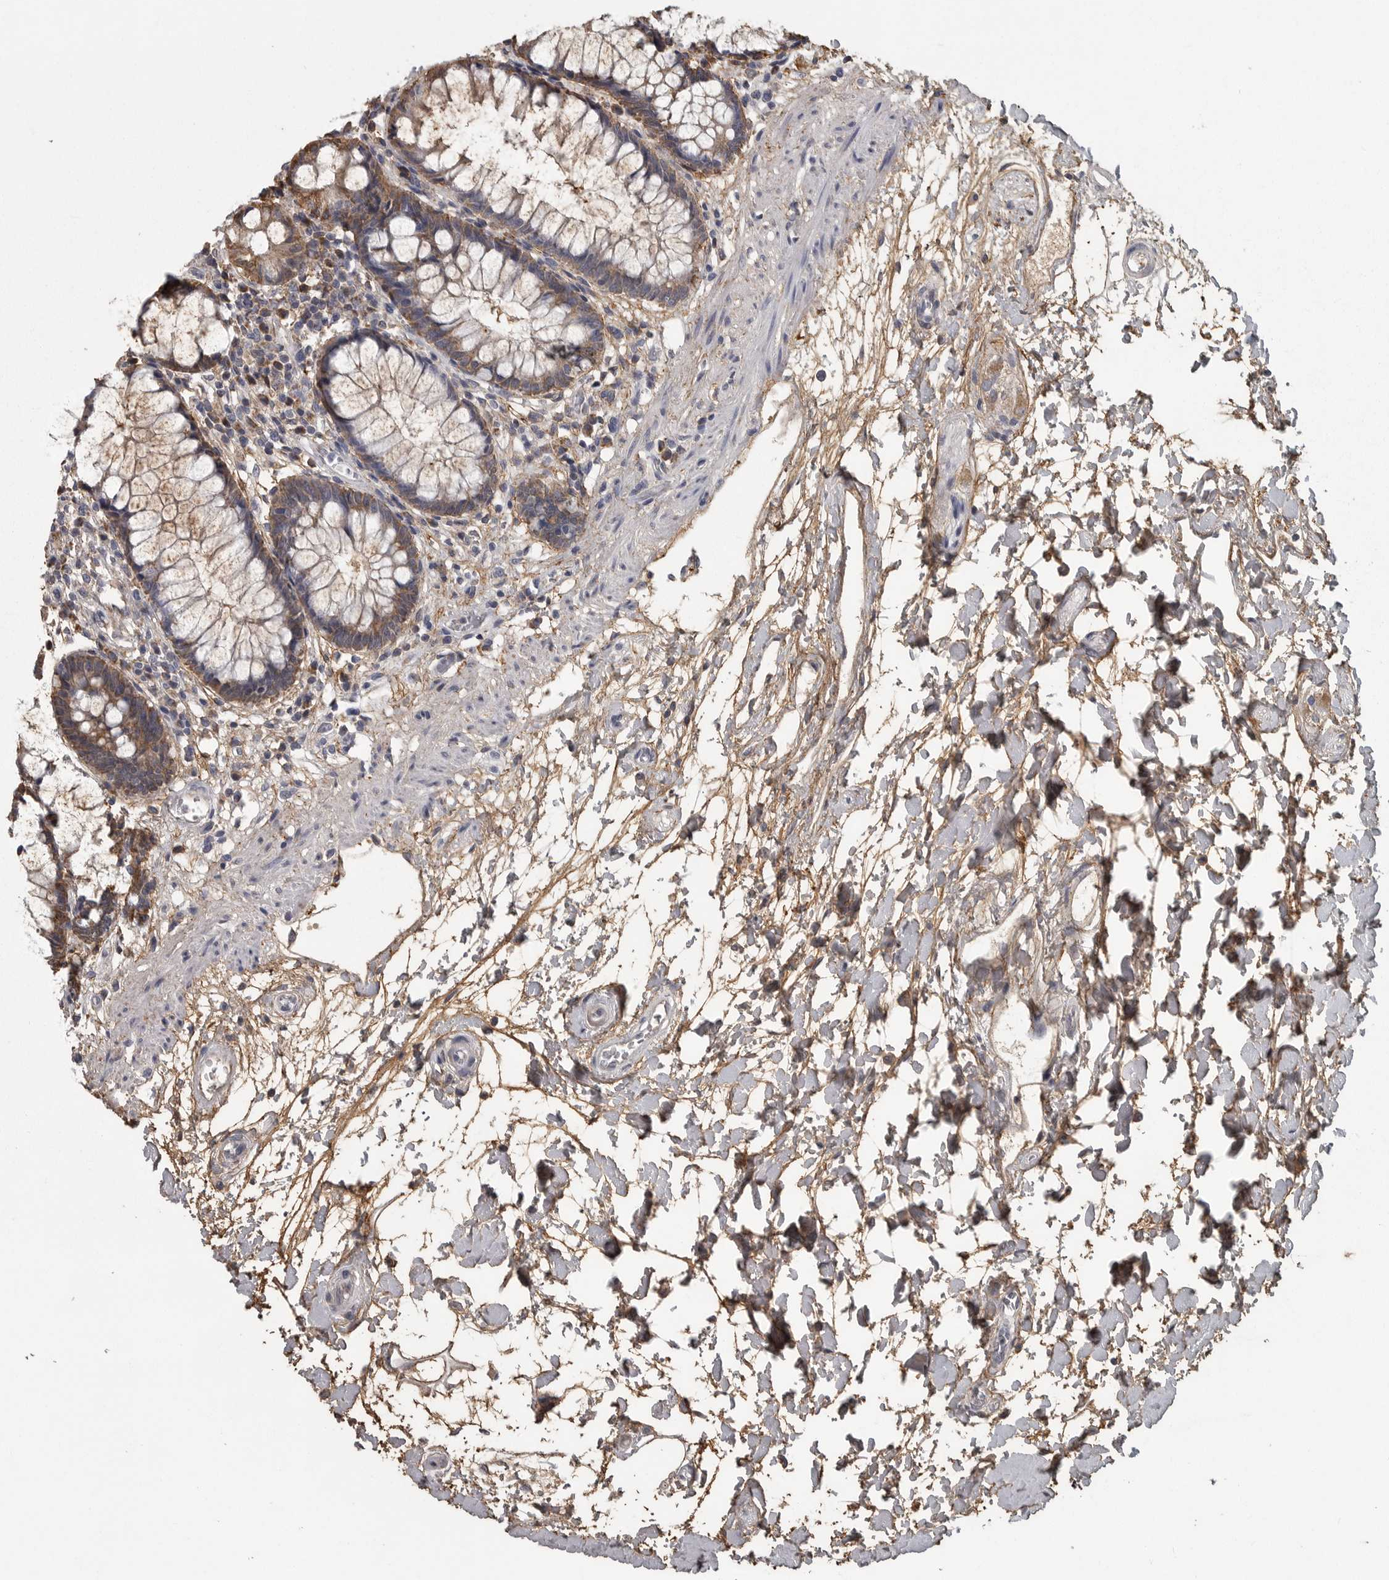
{"staining": {"intensity": "strong", "quantity": "25%-75%", "location": "cytoplasmic/membranous"}, "tissue": "rectum", "cell_type": "Glandular cells", "image_type": "normal", "snomed": [{"axis": "morphology", "description": "Normal tissue, NOS"}, {"axis": "topography", "description": "Rectum"}], "caption": "Immunohistochemistry (IHC) (DAB (3,3'-diaminobenzidine)) staining of normal human rectum exhibits strong cytoplasmic/membranous protein positivity in approximately 25%-75% of glandular cells. (brown staining indicates protein expression, while blue staining denotes nuclei).", "gene": "FRK", "patient": {"sex": "male", "age": 64}}